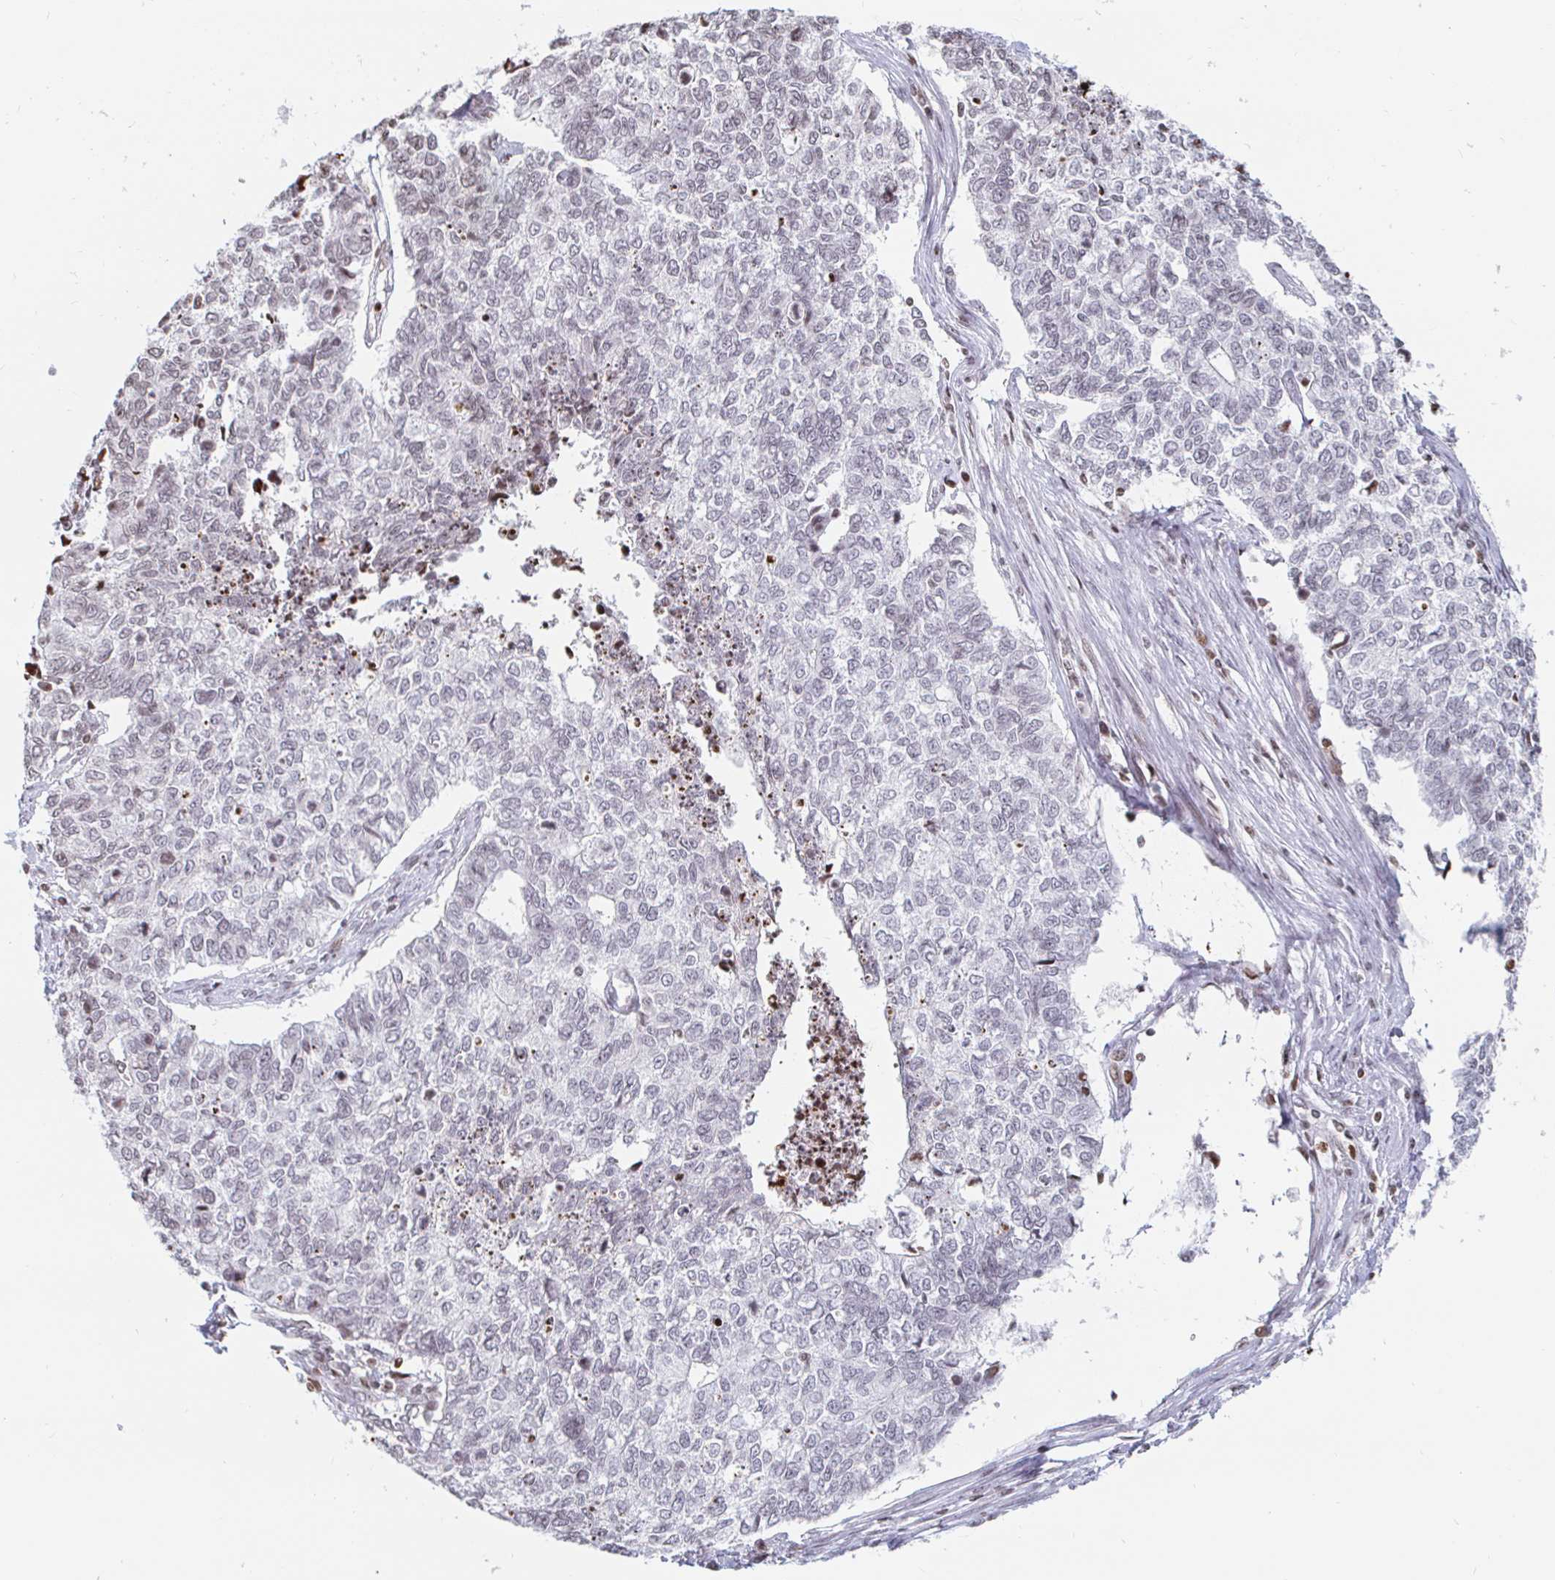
{"staining": {"intensity": "weak", "quantity": "<25%", "location": "nuclear"}, "tissue": "cervical cancer", "cell_type": "Tumor cells", "image_type": "cancer", "snomed": [{"axis": "morphology", "description": "Adenocarcinoma, NOS"}, {"axis": "topography", "description": "Cervix"}], "caption": "Immunohistochemical staining of human cervical adenocarcinoma displays no significant expression in tumor cells. (DAB IHC visualized using brightfield microscopy, high magnification).", "gene": "HOXC10", "patient": {"sex": "female", "age": 63}}